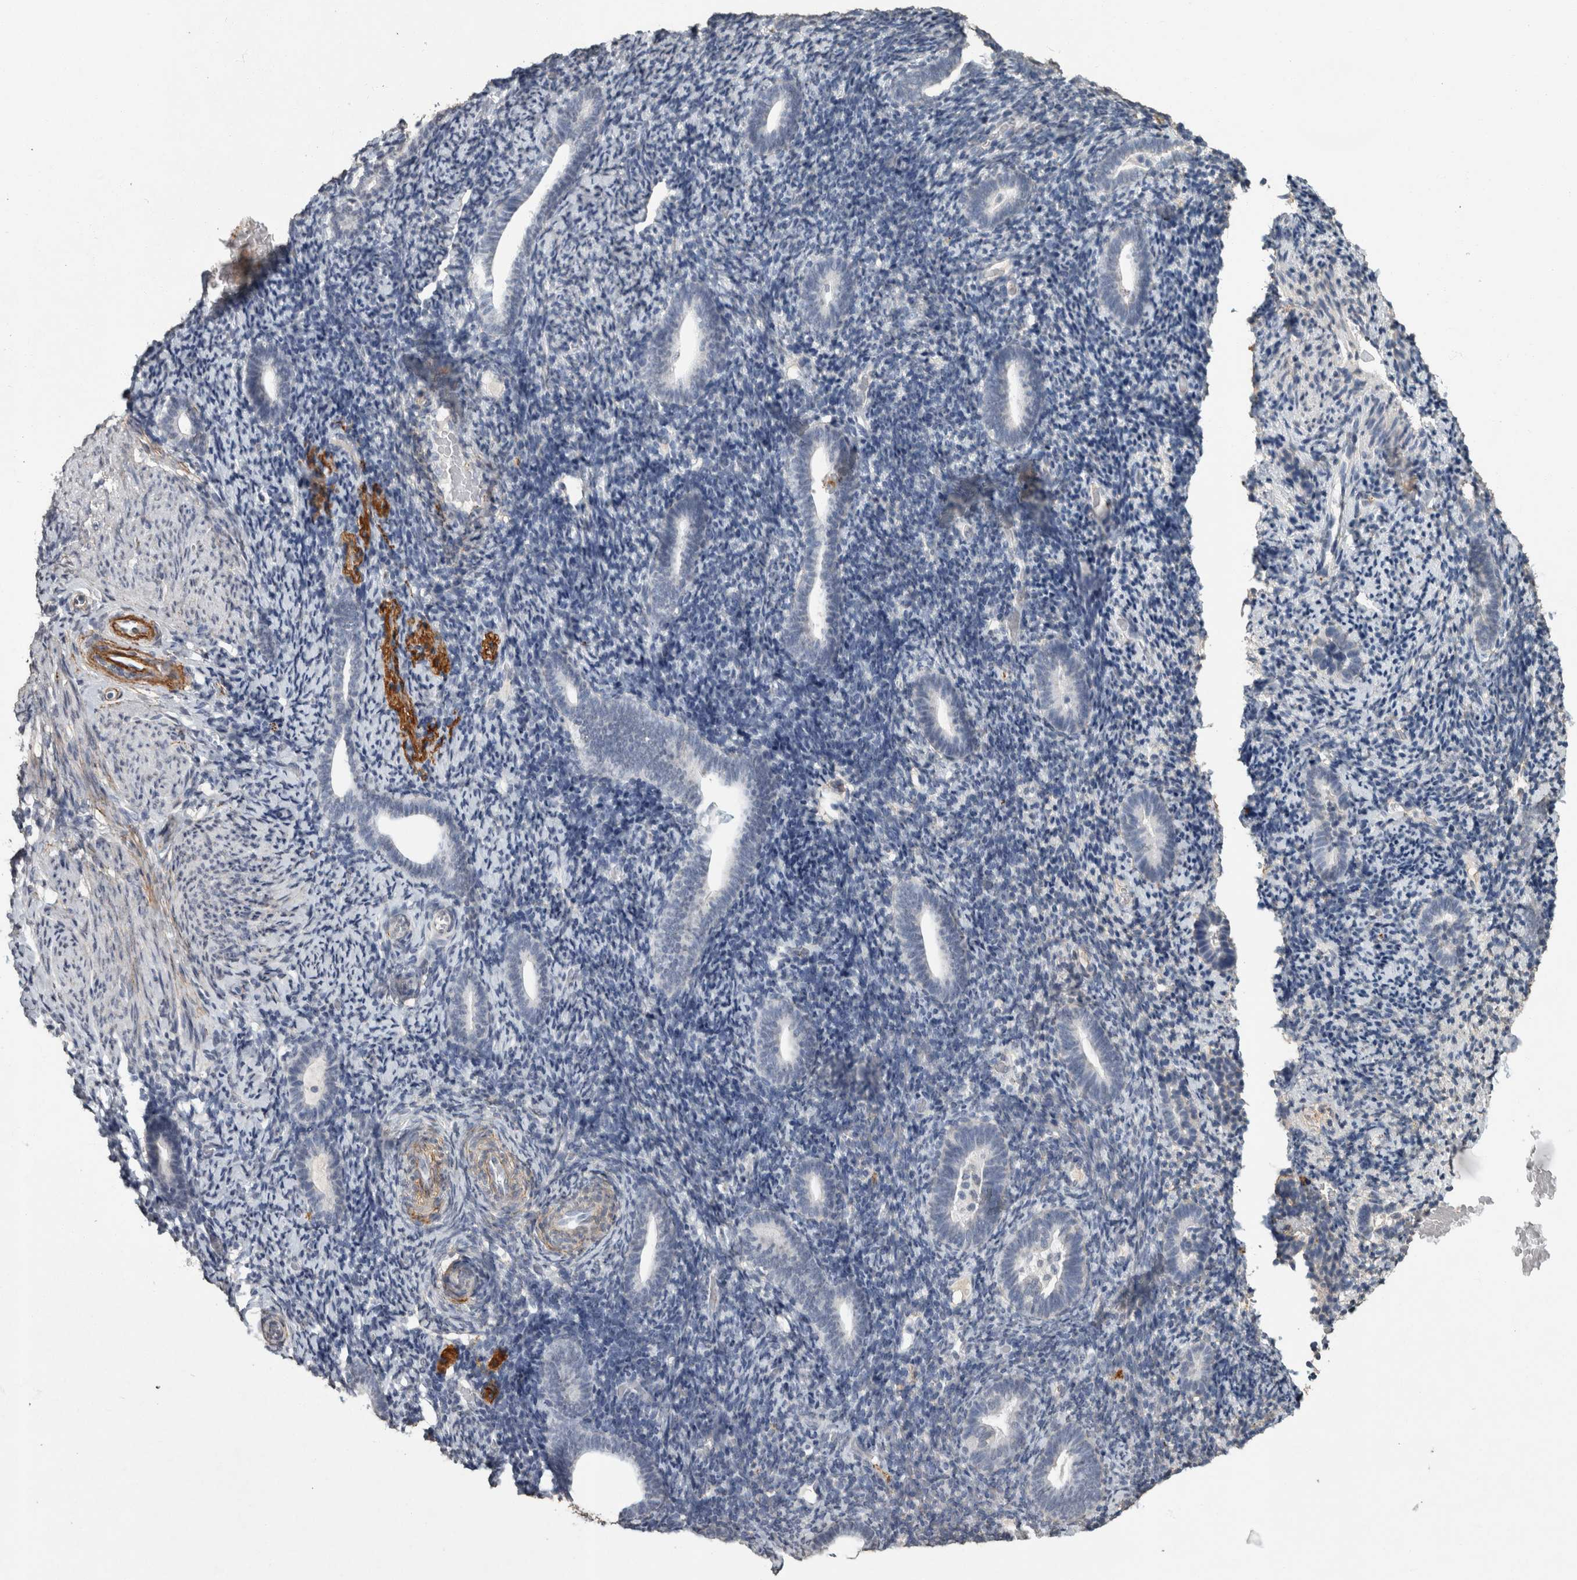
{"staining": {"intensity": "negative", "quantity": "none", "location": "none"}, "tissue": "endometrium", "cell_type": "Cells in endometrial stroma", "image_type": "normal", "snomed": [{"axis": "morphology", "description": "Normal tissue, NOS"}, {"axis": "topography", "description": "Endometrium"}], "caption": "The histopathology image displays no staining of cells in endometrial stroma in benign endometrium. Nuclei are stained in blue.", "gene": "LTBP1", "patient": {"sex": "female", "age": 51}}